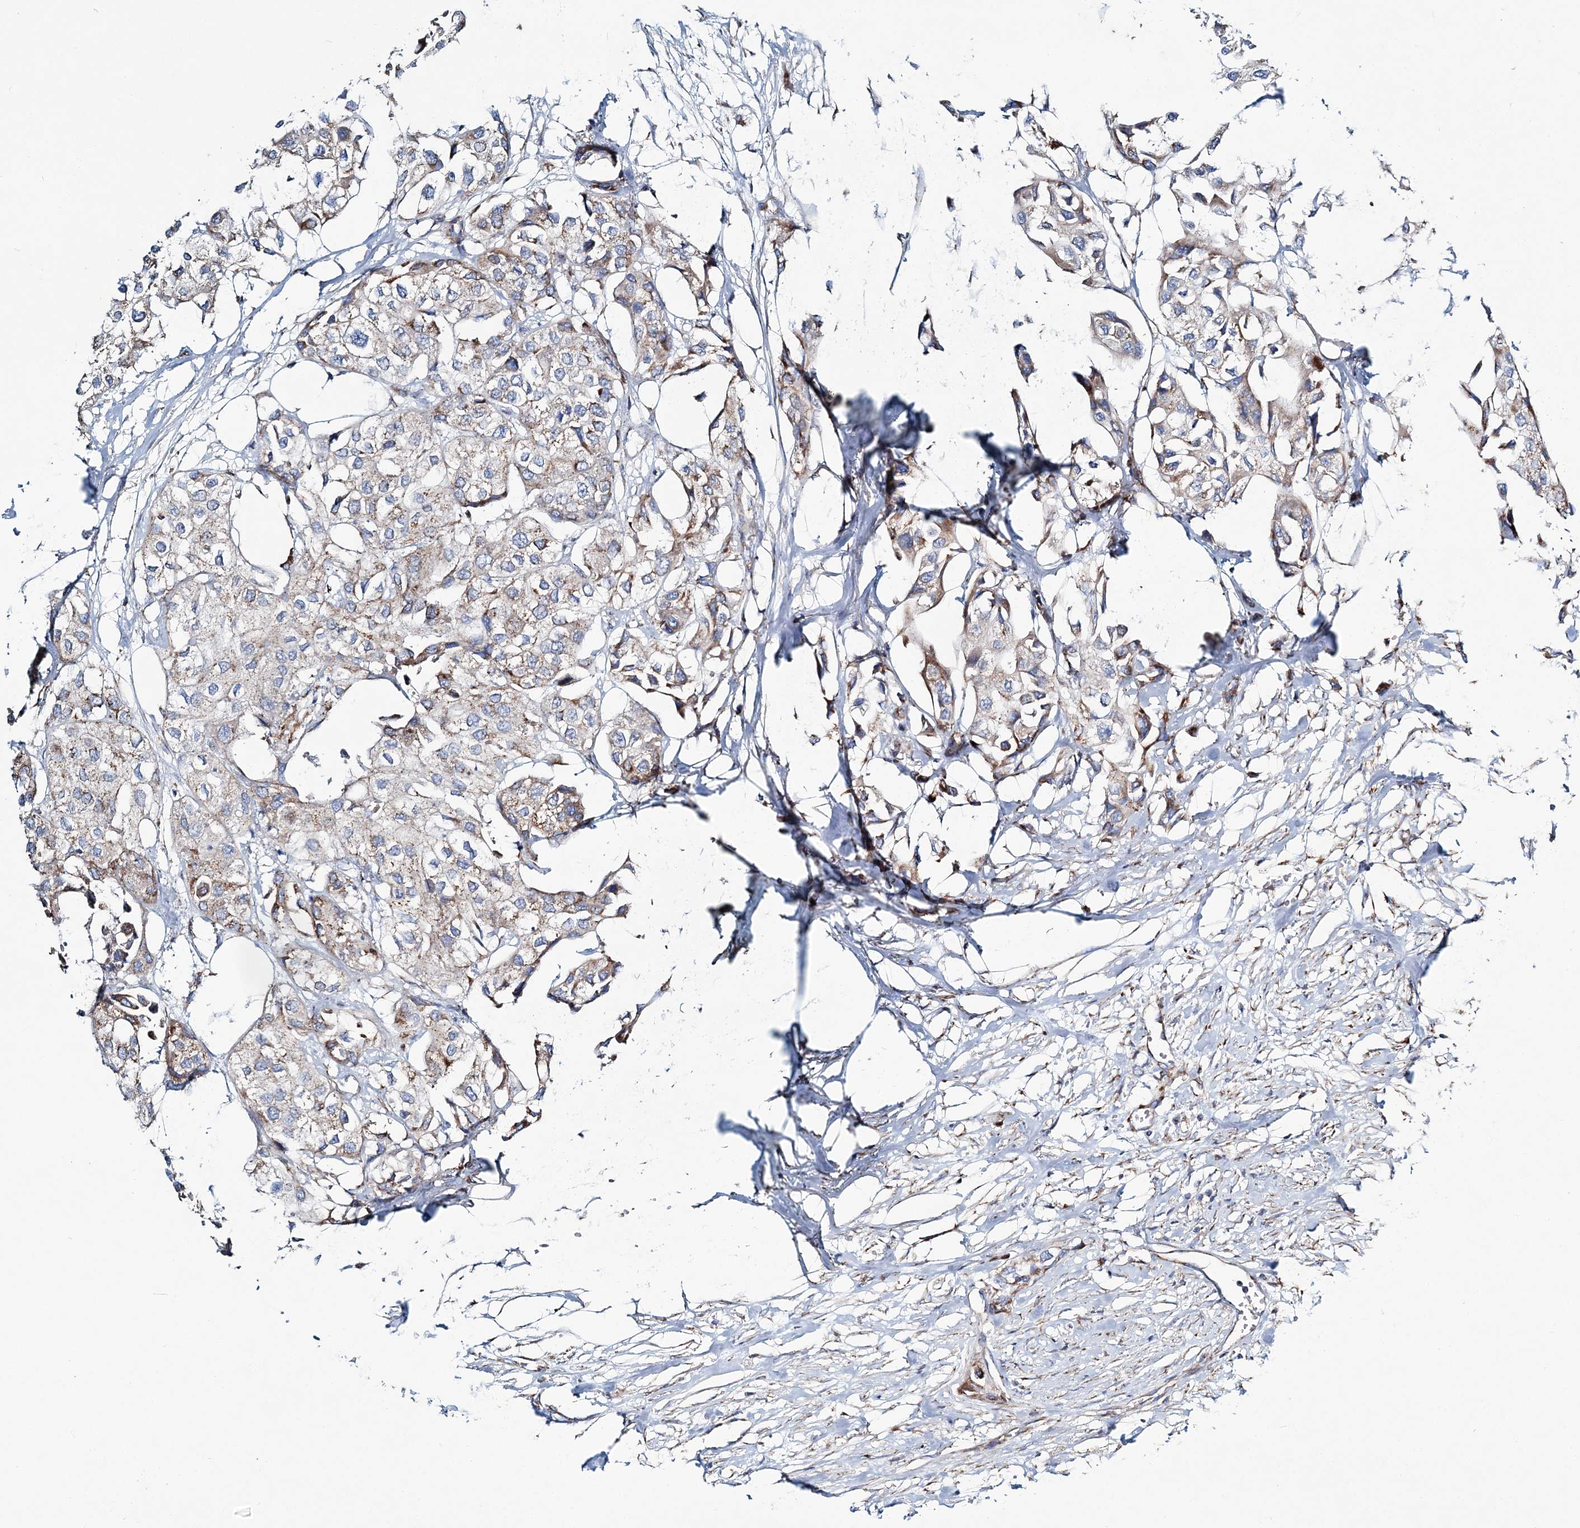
{"staining": {"intensity": "weak", "quantity": "25%-75%", "location": "cytoplasmic/membranous"}, "tissue": "urothelial cancer", "cell_type": "Tumor cells", "image_type": "cancer", "snomed": [{"axis": "morphology", "description": "Urothelial carcinoma, High grade"}, {"axis": "topography", "description": "Urinary bladder"}], "caption": "Immunohistochemistry (IHC) of high-grade urothelial carcinoma displays low levels of weak cytoplasmic/membranous staining in about 25%-75% of tumor cells.", "gene": "ARHGAP6", "patient": {"sex": "male", "age": 64}}